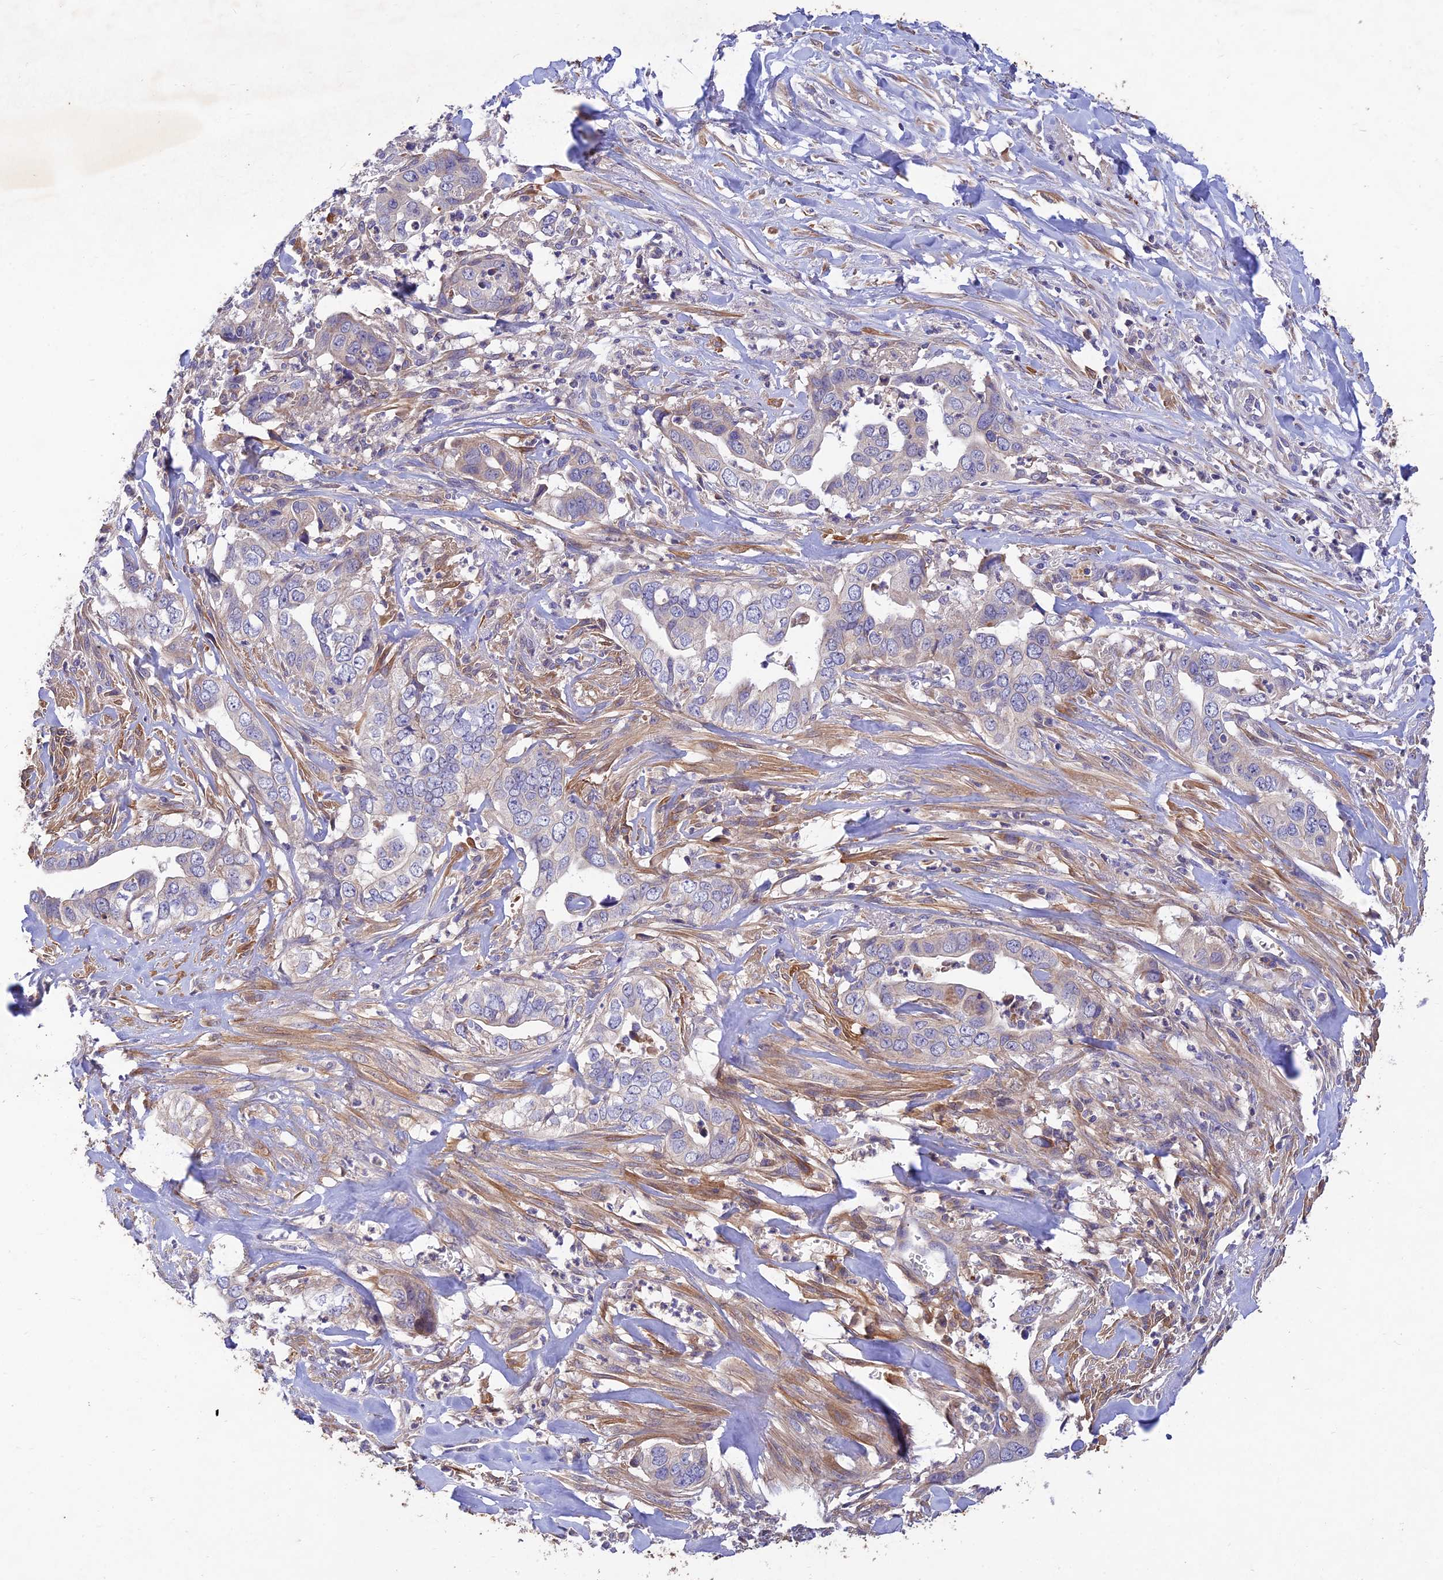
{"staining": {"intensity": "negative", "quantity": "none", "location": "none"}, "tissue": "liver cancer", "cell_type": "Tumor cells", "image_type": "cancer", "snomed": [{"axis": "morphology", "description": "Cholangiocarcinoma"}, {"axis": "topography", "description": "Liver"}], "caption": "Tumor cells are negative for brown protein staining in cholangiocarcinoma (liver).", "gene": "ACSM5", "patient": {"sex": "female", "age": 79}}